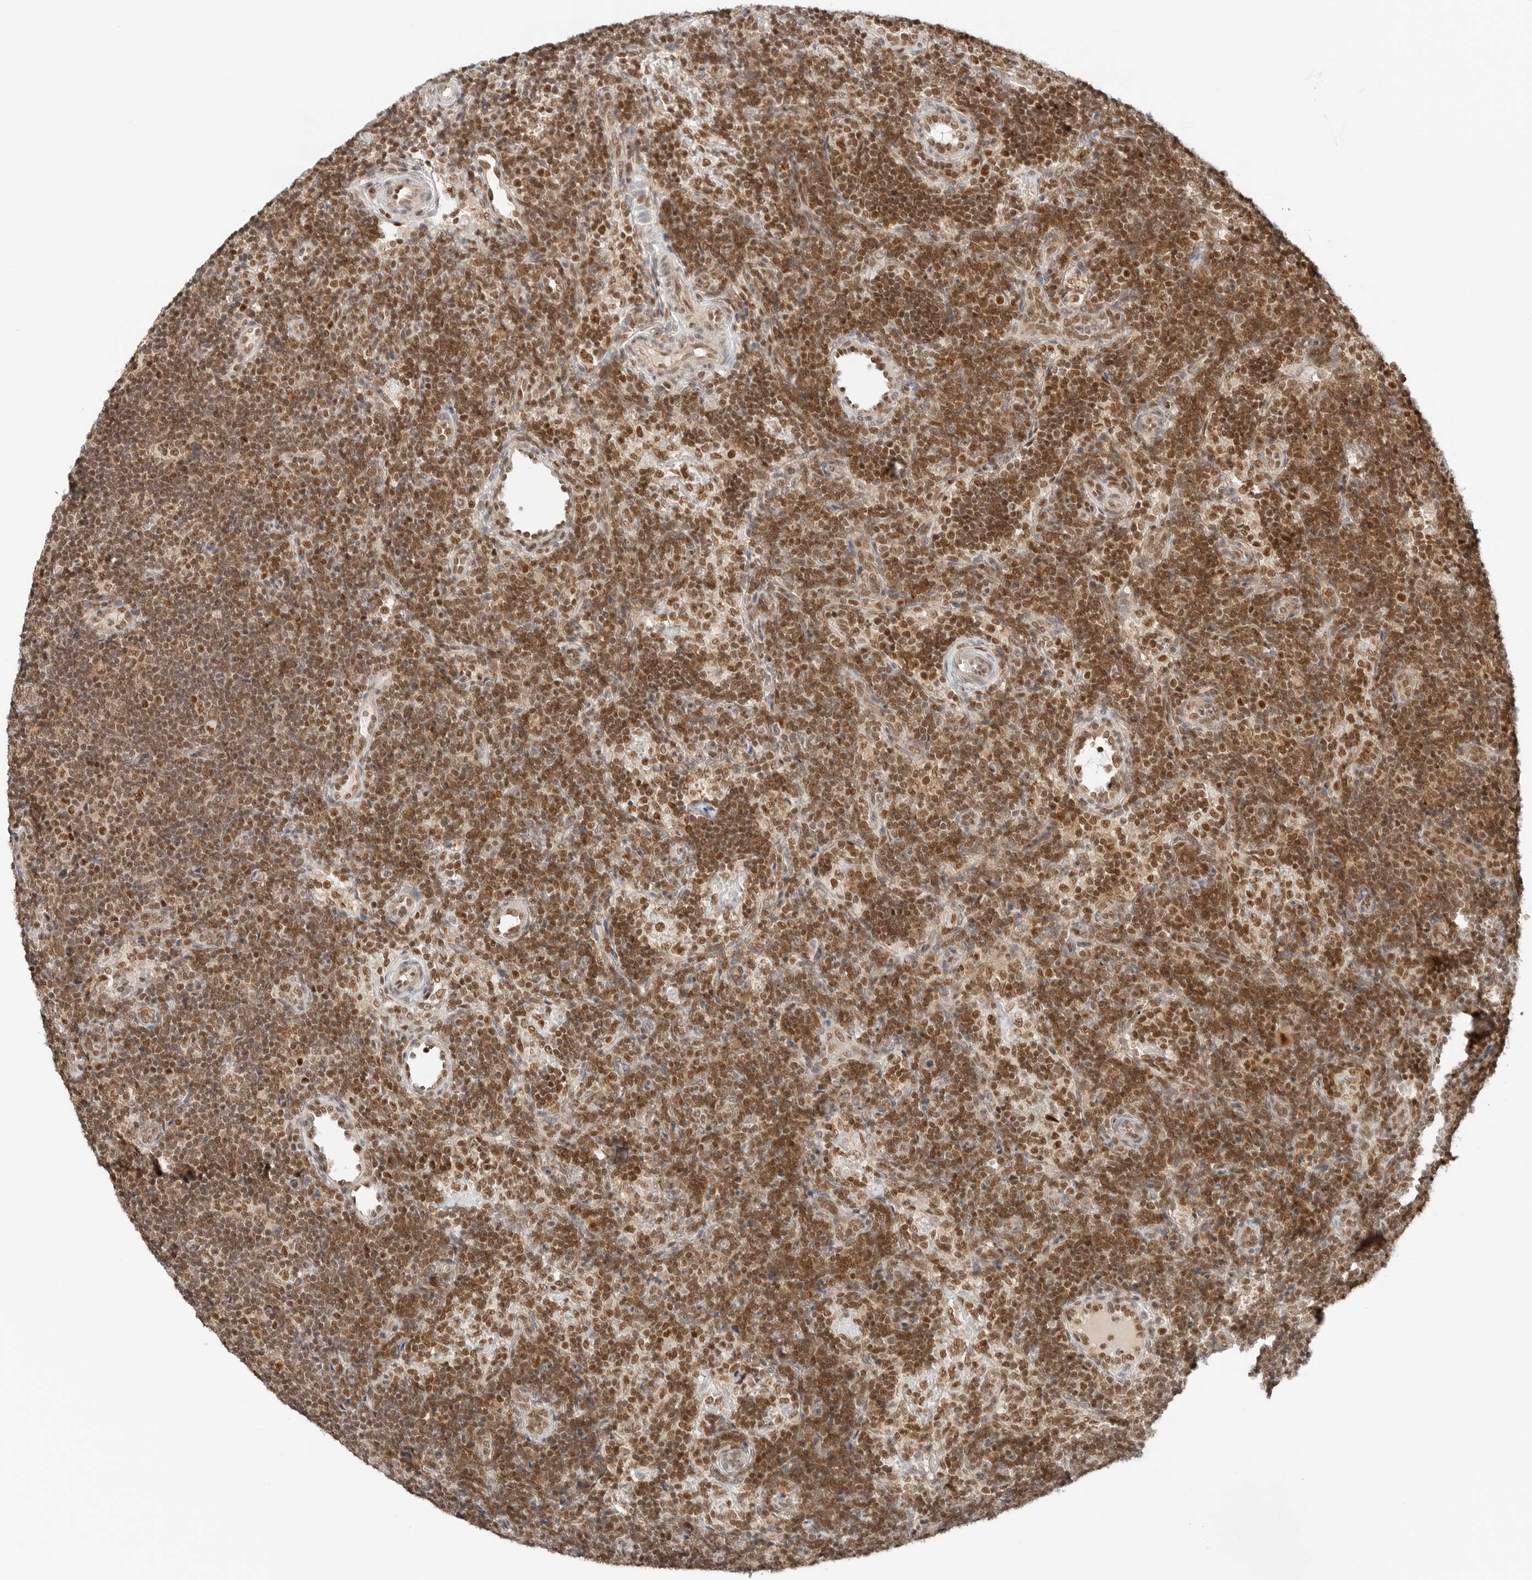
{"staining": {"intensity": "moderate", "quantity": ">75%", "location": "nuclear"}, "tissue": "lymph node", "cell_type": "Germinal center cells", "image_type": "normal", "snomed": [{"axis": "morphology", "description": "Normal tissue, NOS"}, {"axis": "topography", "description": "Lymph node"}], "caption": "Immunohistochemical staining of normal human lymph node shows moderate nuclear protein positivity in about >75% of germinal center cells.", "gene": "CRTC2", "patient": {"sex": "female", "age": 22}}